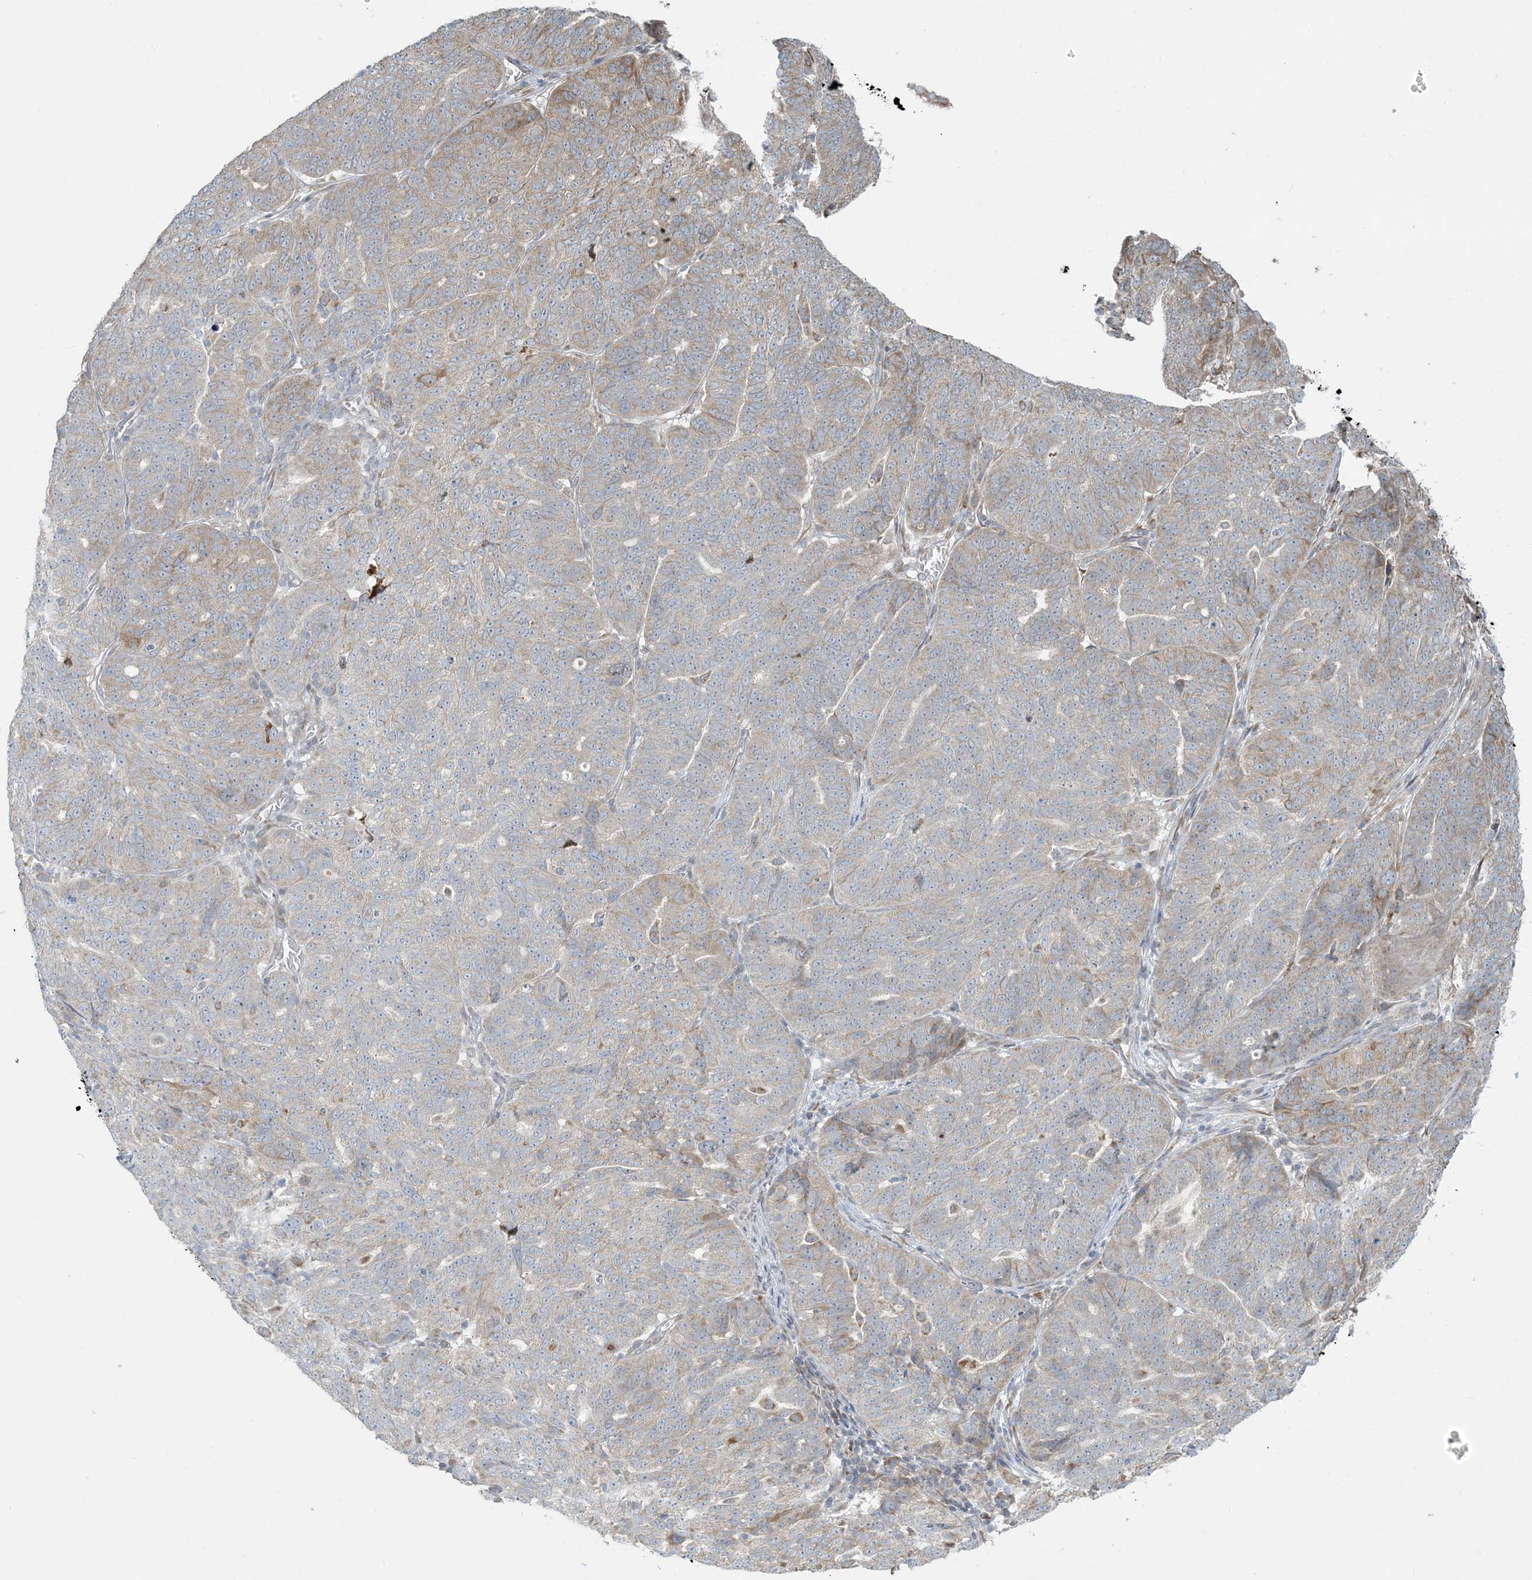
{"staining": {"intensity": "weak", "quantity": "25%-75%", "location": "cytoplasmic/membranous"}, "tissue": "ovarian cancer", "cell_type": "Tumor cells", "image_type": "cancer", "snomed": [{"axis": "morphology", "description": "Cystadenocarcinoma, serous, NOS"}, {"axis": "topography", "description": "Ovary"}], "caption": "DAB immunohistochemical staining of ovarian cancer shows weak cytoplasmic/membranous protein staining in approximately 25%-75% of tumor cells. Using DAB (3,3'-diaminobenzidine) (brown) and hematoxylin (blue) stains, captured at high magnification using brightfield microscopy.", "gene": "HACL1", "patient": {"sex": "female", "age": 59}}